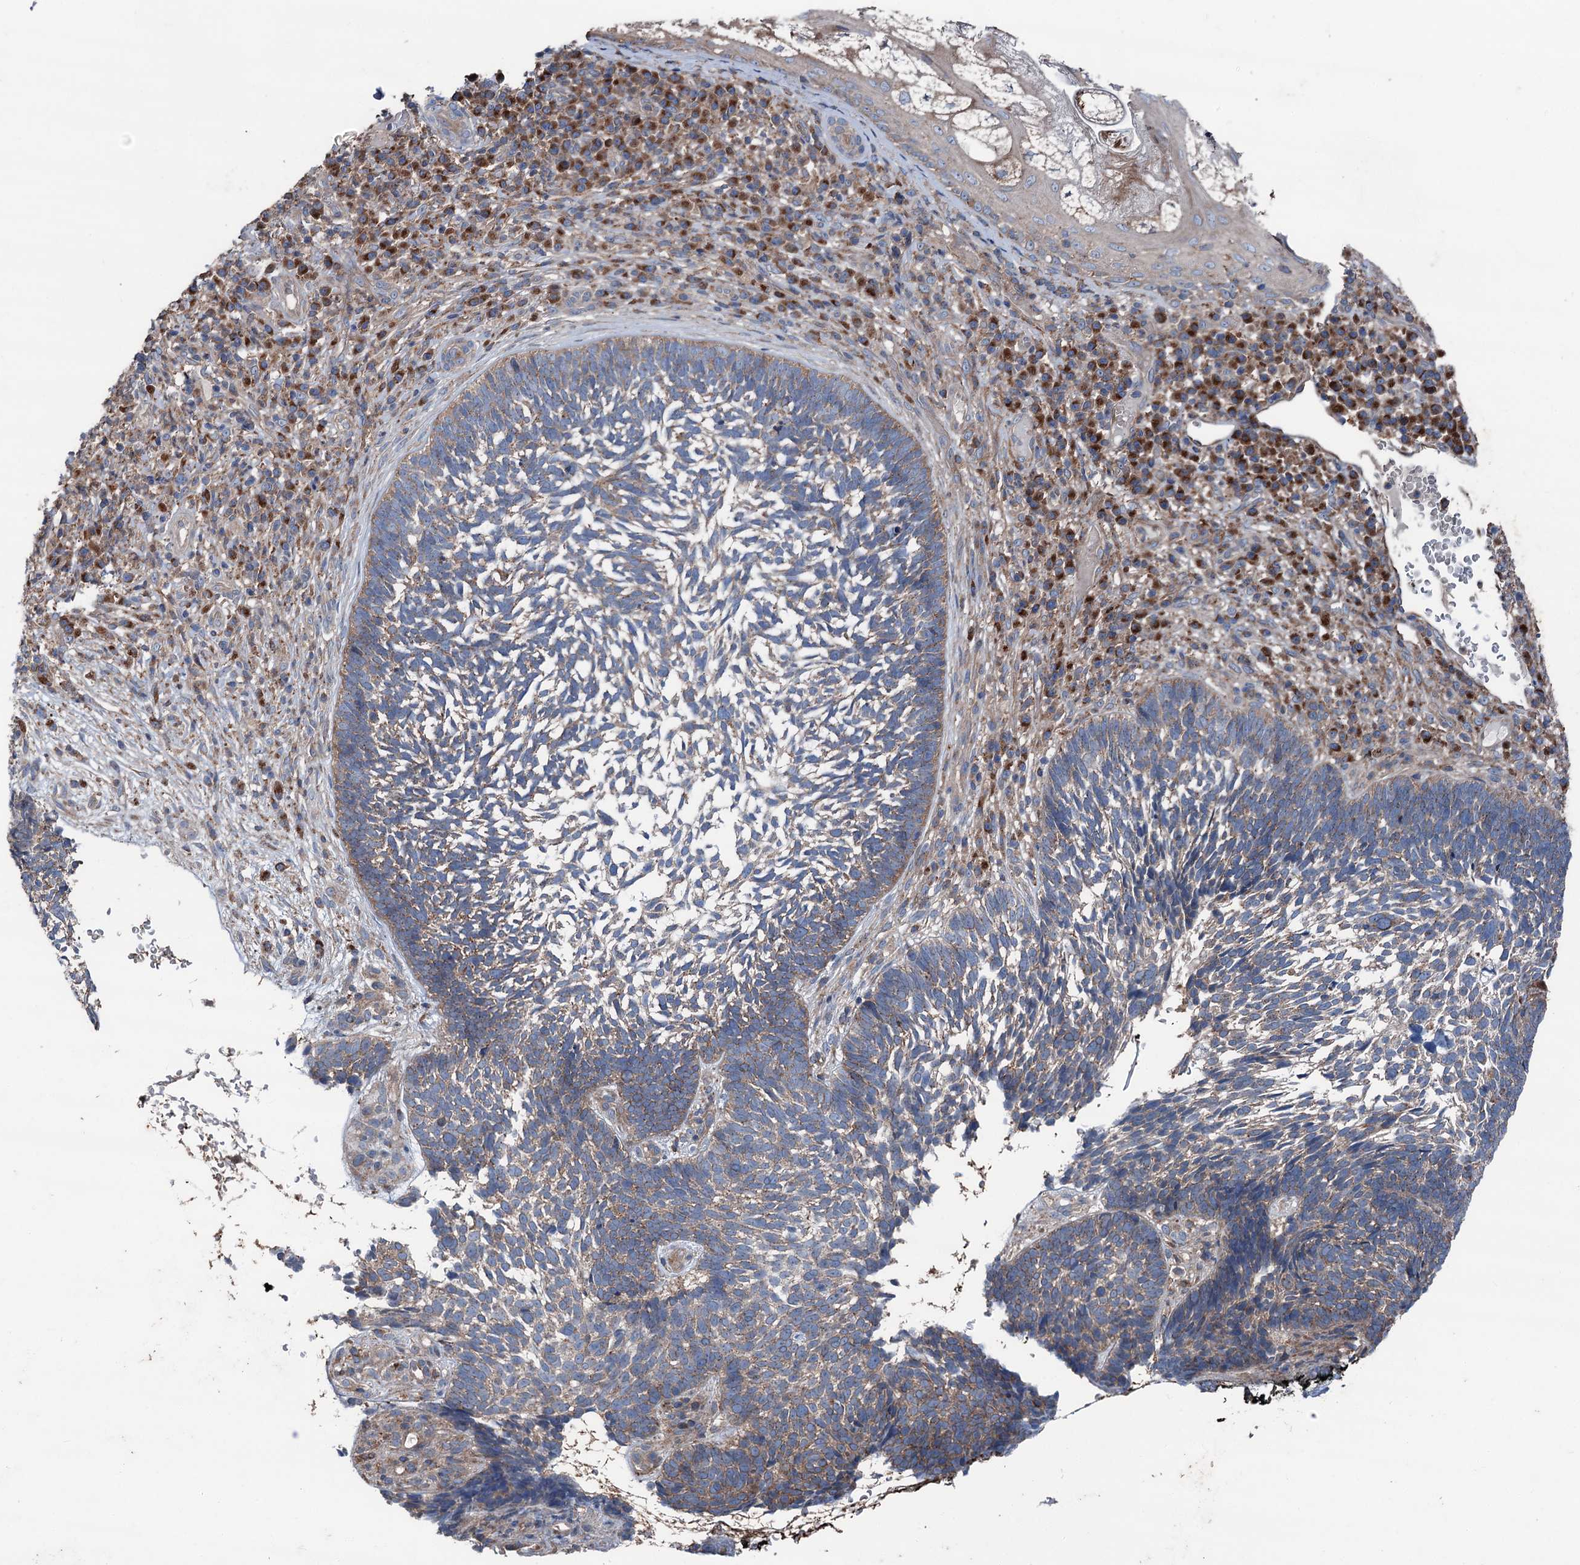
{"staining": {"intensity": "weak", "quantity": "25%-75%", "location": "cytoplasmic/membranous"}, "tissue": "skin cancer", "cell_type": "Tumor cells", "image_type": "cancer", "snomed": [{"axis": "morphology", "description": "Basal cell carcinoma"}, {"axis": "topography", "description": "Skin"}], "caption": "Immunohistochemistry (IHC) image of basal cell carcinoma (skin) stained for a protein (brown), which exhibits low levels of weak cytoplasmic/membranous staining in about 25%-75% of tumor cells.", "gene": "RUFY1", "patient": {"sex": "male", "age": 88}}